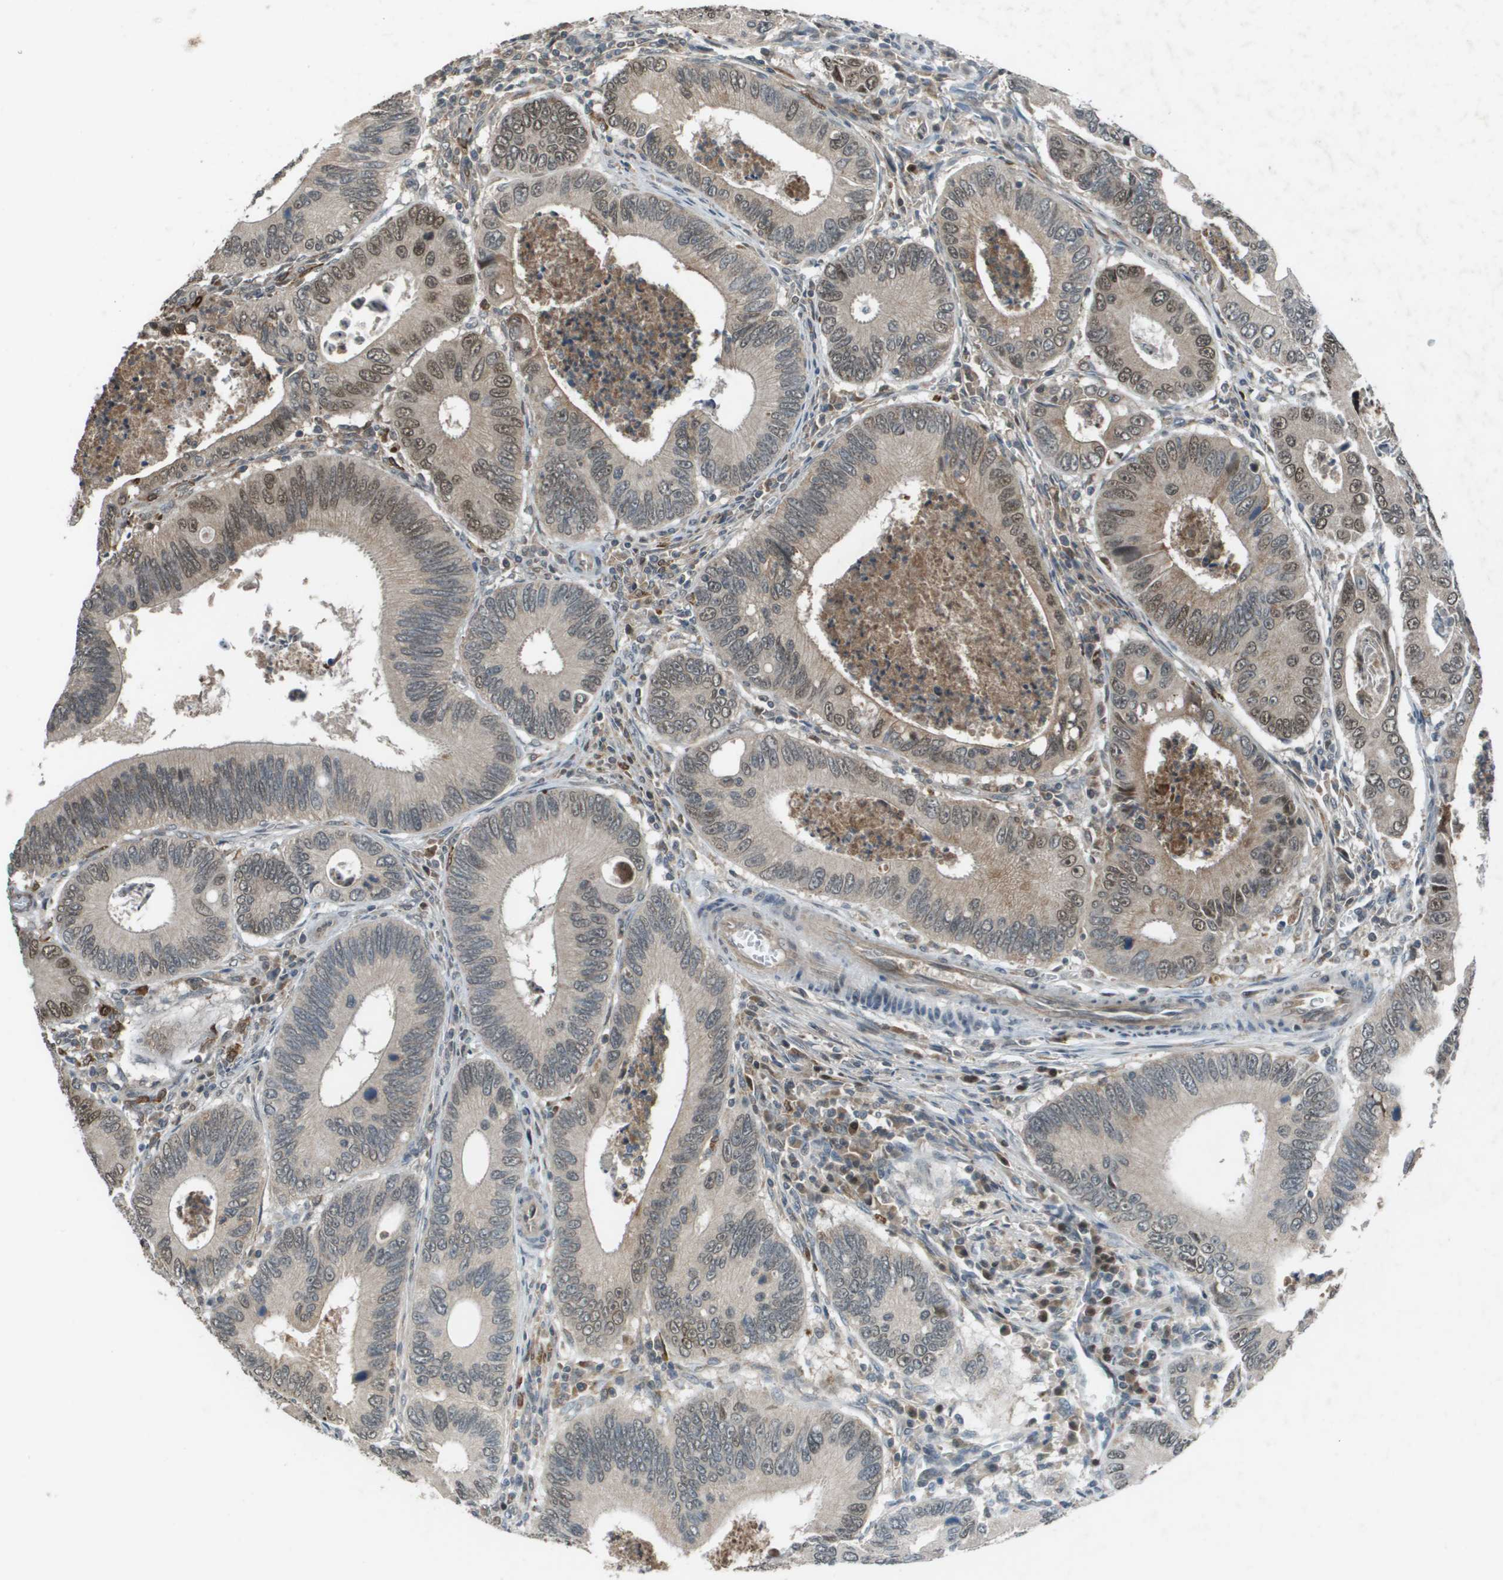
{"staining": {"intensity": "weak", "quantity": "<25%", "location": "cytoplasmic/membranous,nuclear"}, "tissue": "colorectal cancer", "cell_type": "Tumor cells", "image_type": "cancer", "snomed": [{"axis": "morphology", "description": "Inflammation, NOS"}, {"axis": "morphology", "description": "Adenocarcinoma, NOS"}, {"axis": "topography", "description": "Colon"}], "caption": "This is an IHC histopathology image of colorectal adenocarcinoma. There is no staining in tumor cells.", "gene": "GOSR2", "patient": {"sex": "male", "age": 72}}